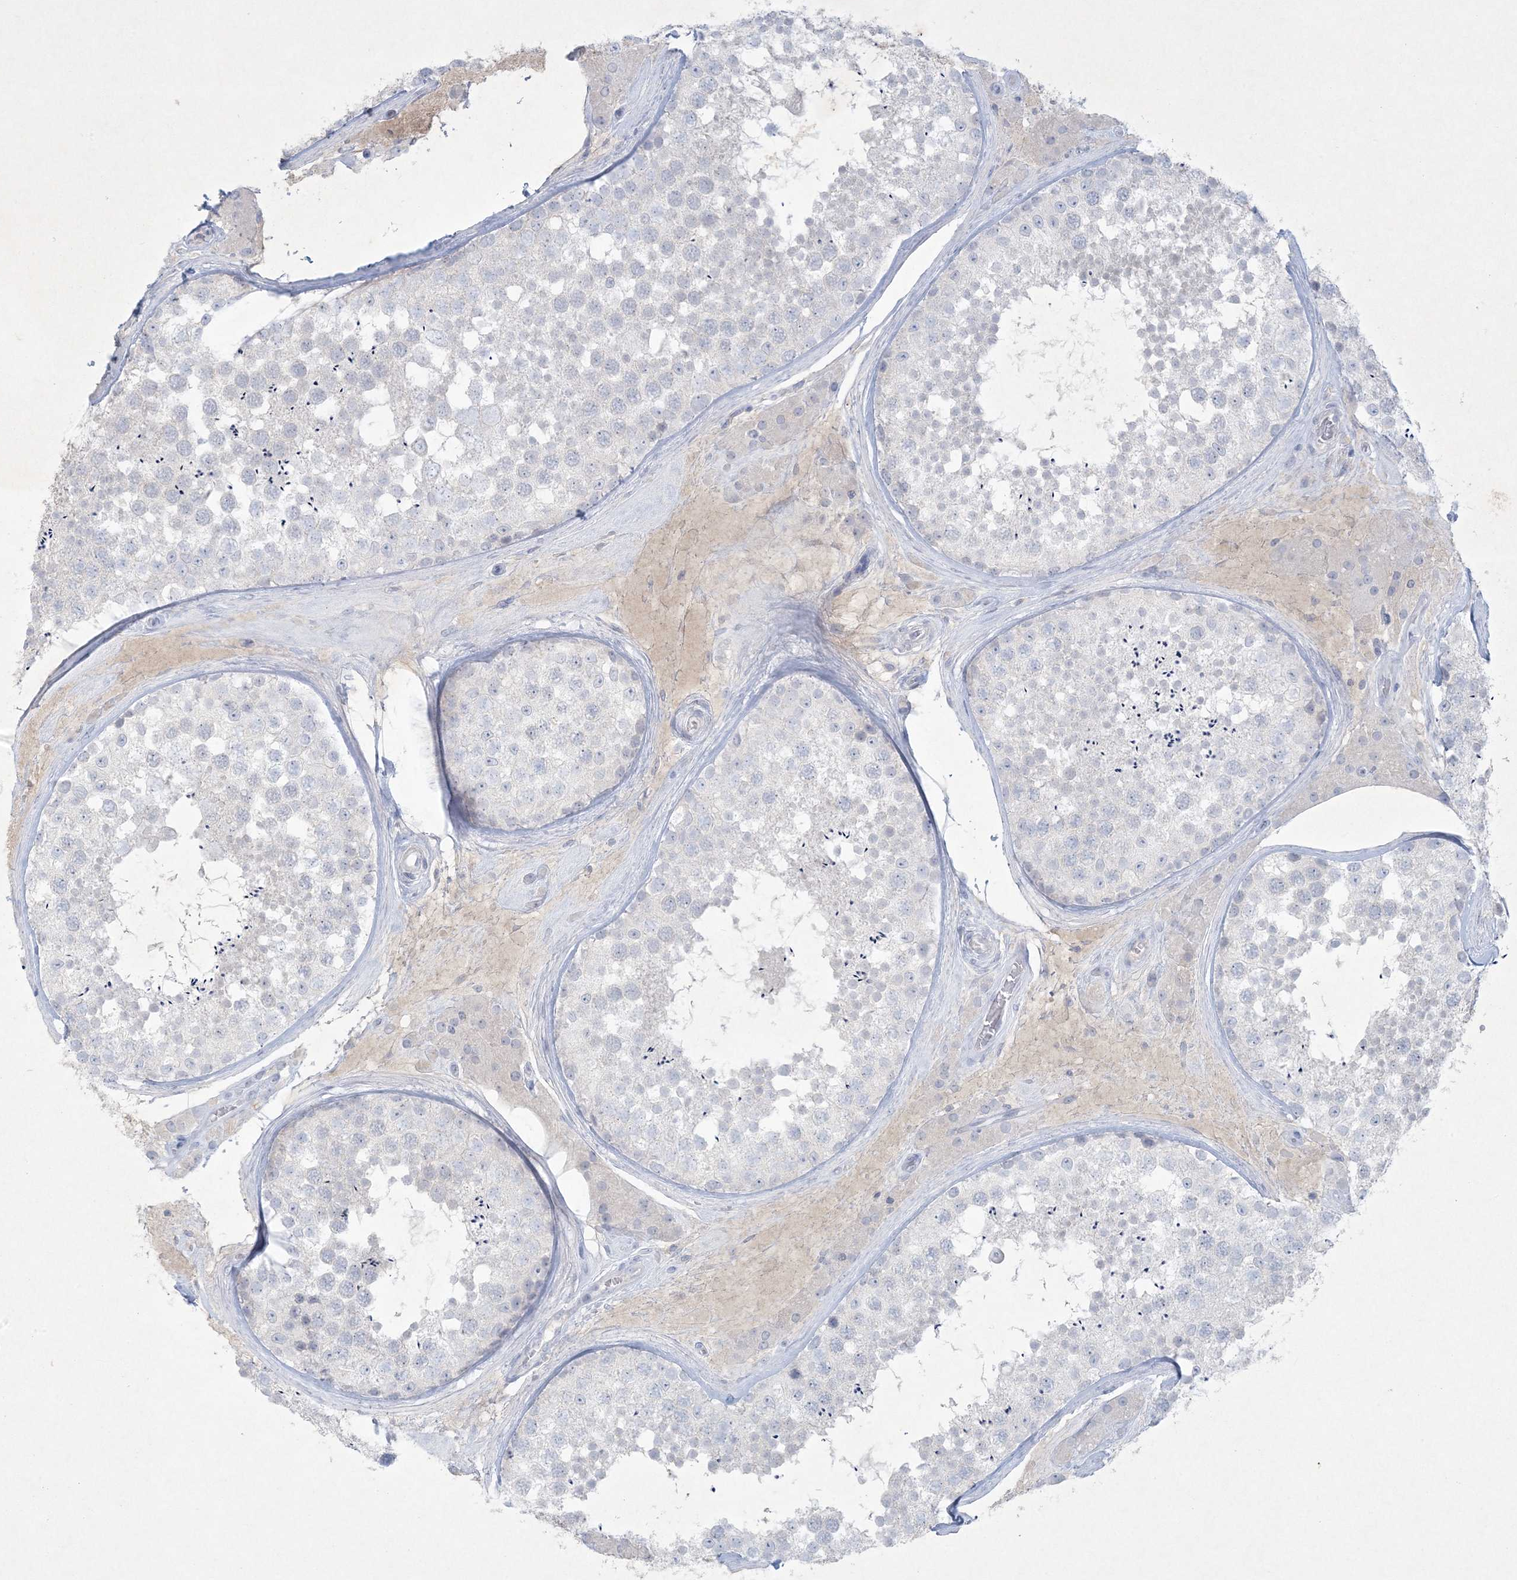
{"staining": {"intensity": "negative", "quantity": "none", "location": "none"}, "tissue": "testis", "cell_type": "Cells in seminiferous ducts", "image_type": "normal", "snomed": [{"axis": "morphology", "description": "Normal tissue, NOS"}, {"axis": "topography", "description": "Testis"}], "caption": "The micrograph reveals no significant staining in cells in seminiferous ducts of testis. (DAB immunohistochemistry (IHC), high magnification).", "gene": "CCDC24", "patient": {"sex": "male", "age": 46}}